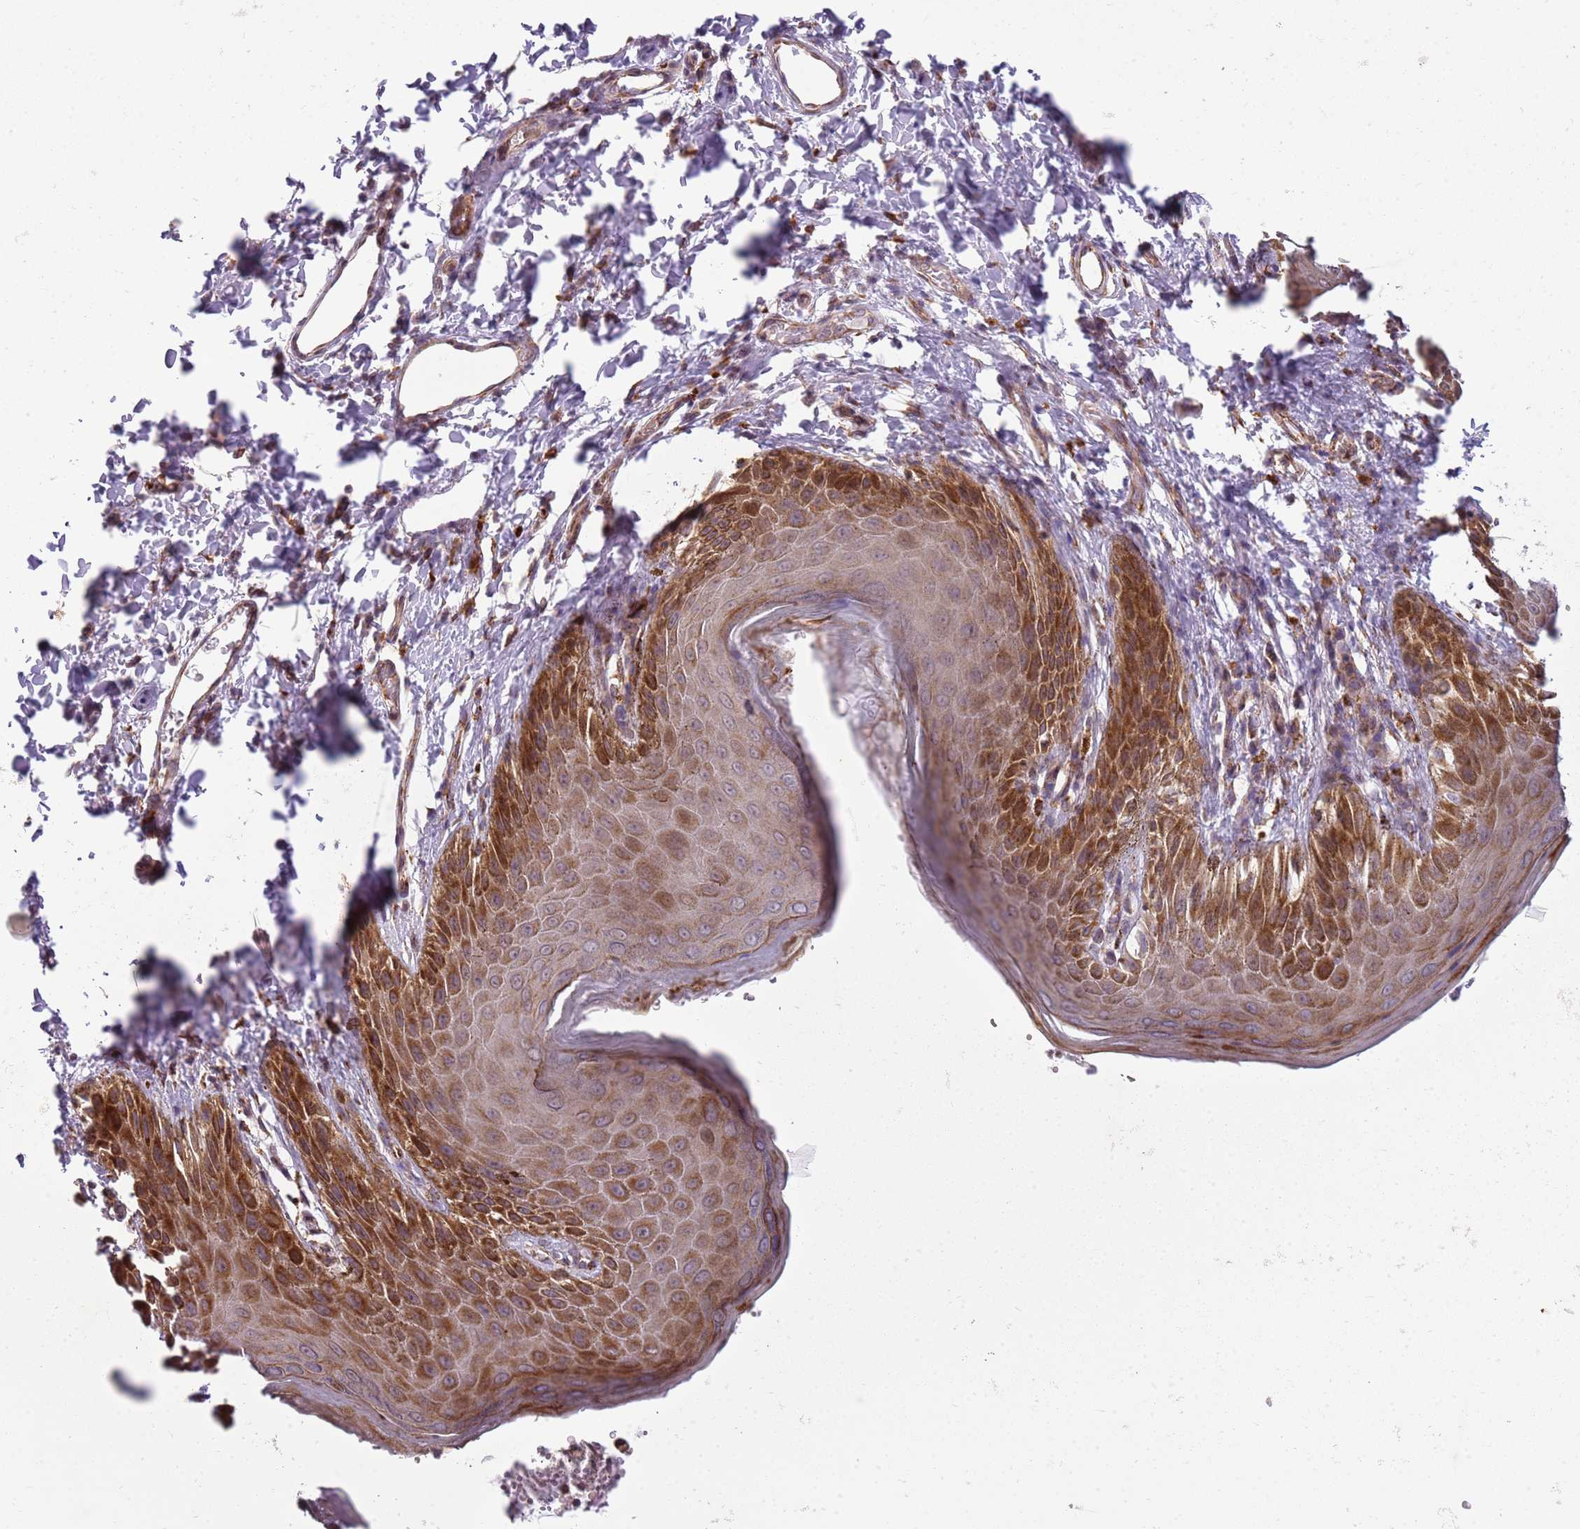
{"staining": {"intensity": "strong", "quantity": ">75%", "location": "cytoplasmic/membranous"}, "tissue": "skin", "cell_type": "Epidermal cells", "image_type": "normal", "snomed": [{"axis": "morphology", "description": "Normal tissue, NOS"}, {"axis": "topography", "description": "Anal"}], "caption": "This is a histology image of immunohistochemistry staining of benign skin, which shows strong expression in the cytoplasmic/membranous of epidermal cells.", "gene": "PVRIG", "patient": {"sex": "male", "age": 44}}